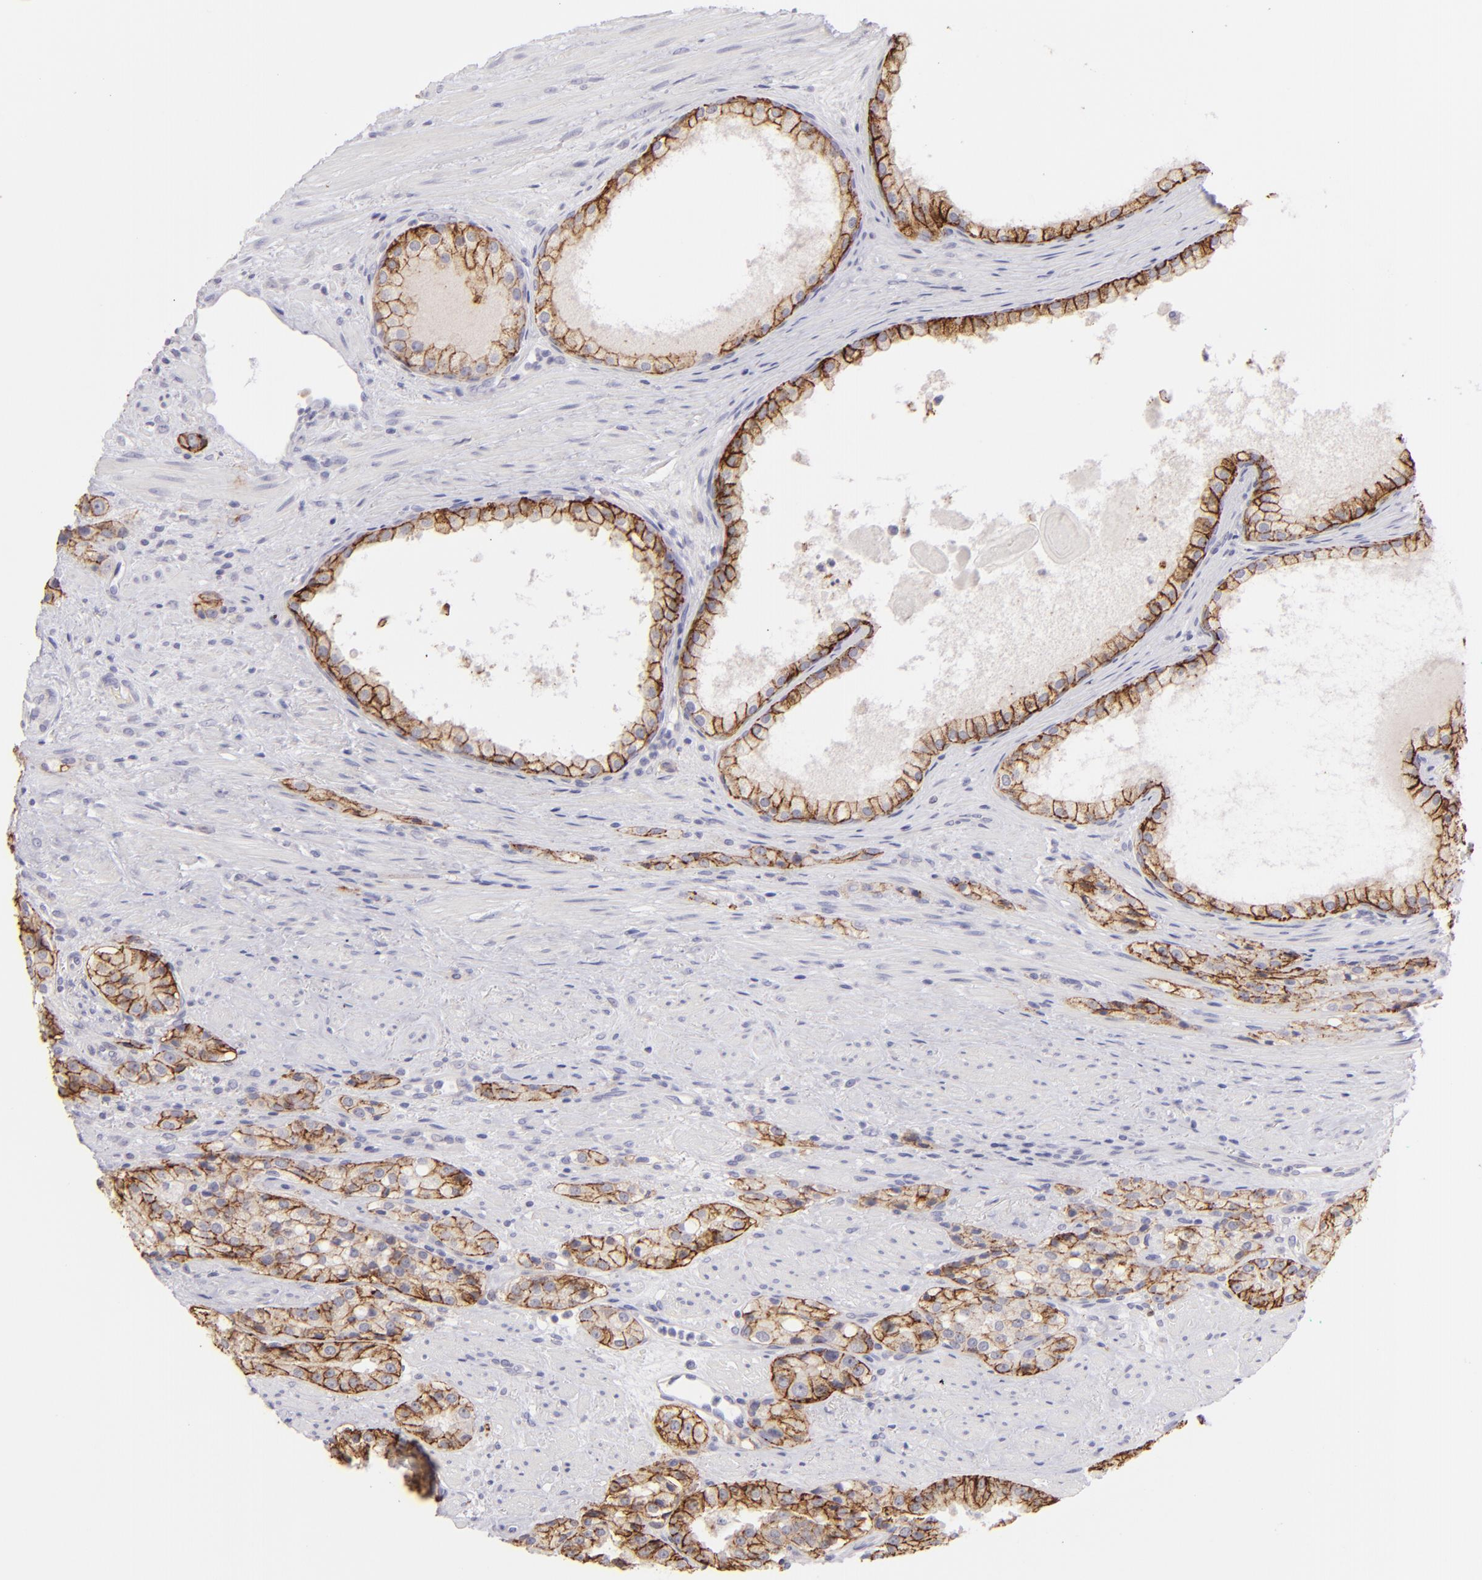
{"staining": {"intensity": "moderate", "quantity": ">75%", "location": "cytoplasmic/membranous"}, "tissue": "prostate cancer", "cell_type": "Tumor cells", "image_type": "cancer", "snomed": [{"axis": "morphology", "description": "Adenocarcinoma, High grade"}, {"axis": "topography", "description": "Prostate"}], "caption": "Prostate adenocarcinoma (high-grade) stained with a brown dye exhibits moderate cytoplasmic/membranous positive expression in approximately >75% of tumor cells.", "gene": "CLDN4", "patient": {"sex": "male", "age": 72}}